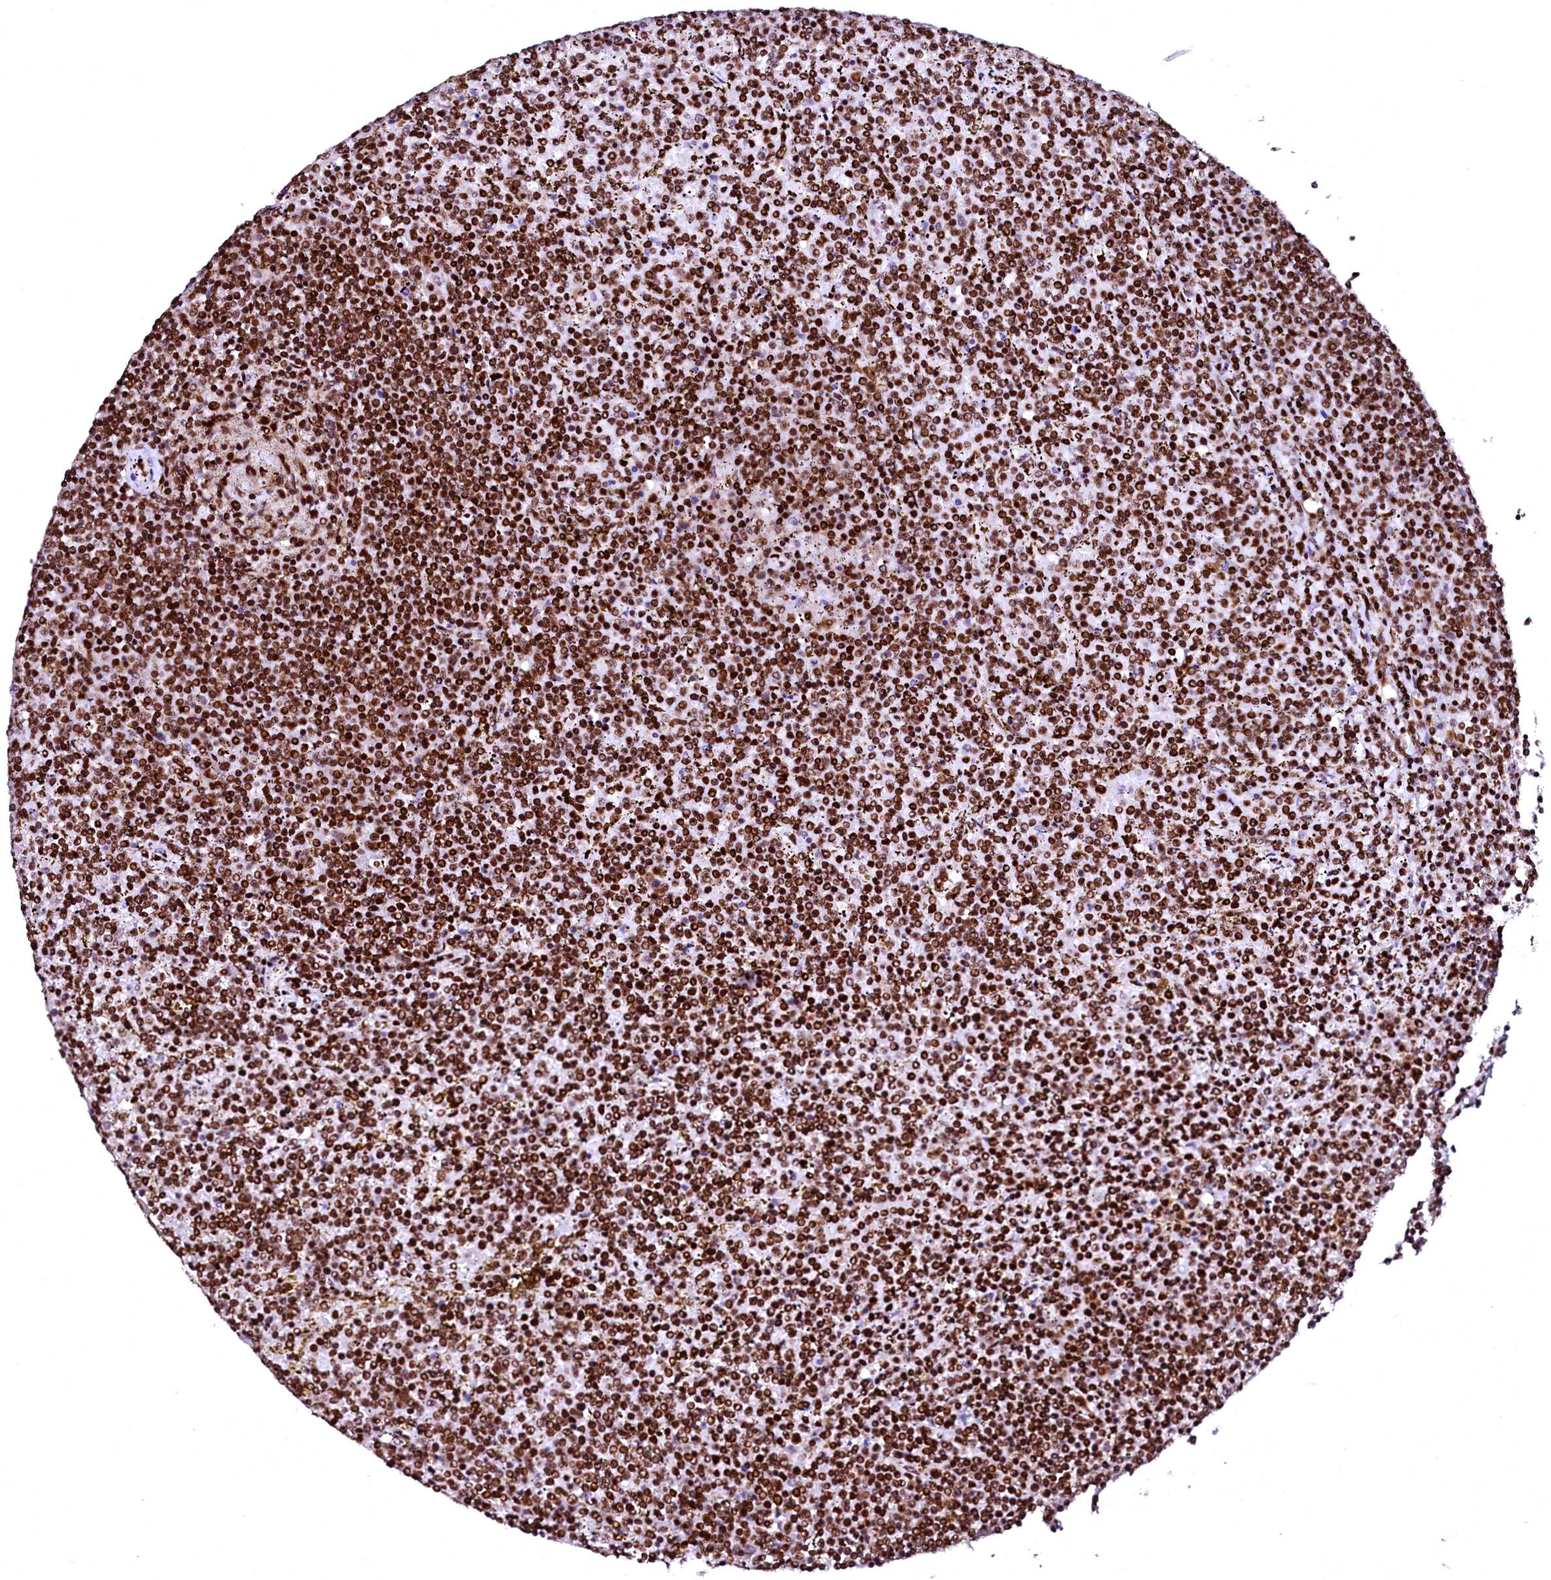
{"staining": {"intensity": "strong", "quantity": ">75%", "location": "nuclear"}, "tissue": "lymphoma", "cell_type": "Tumor cells", "image_type": "cancer", "snomed": [{"axis": "morphology", "description": "Malignant lymphoma, non-Hodgkin's type, Low grade"}, {"axis": "topography", "description": "Spleen"}], "caption": "A micrograph of malignant lymphoma, non-Hodgkin's type (low-grade) stained for a protein displays strong nuclear brown staining in tumor cells.", "gene": "CPSF6", "patient": {"sex": "female", "age": 19}}